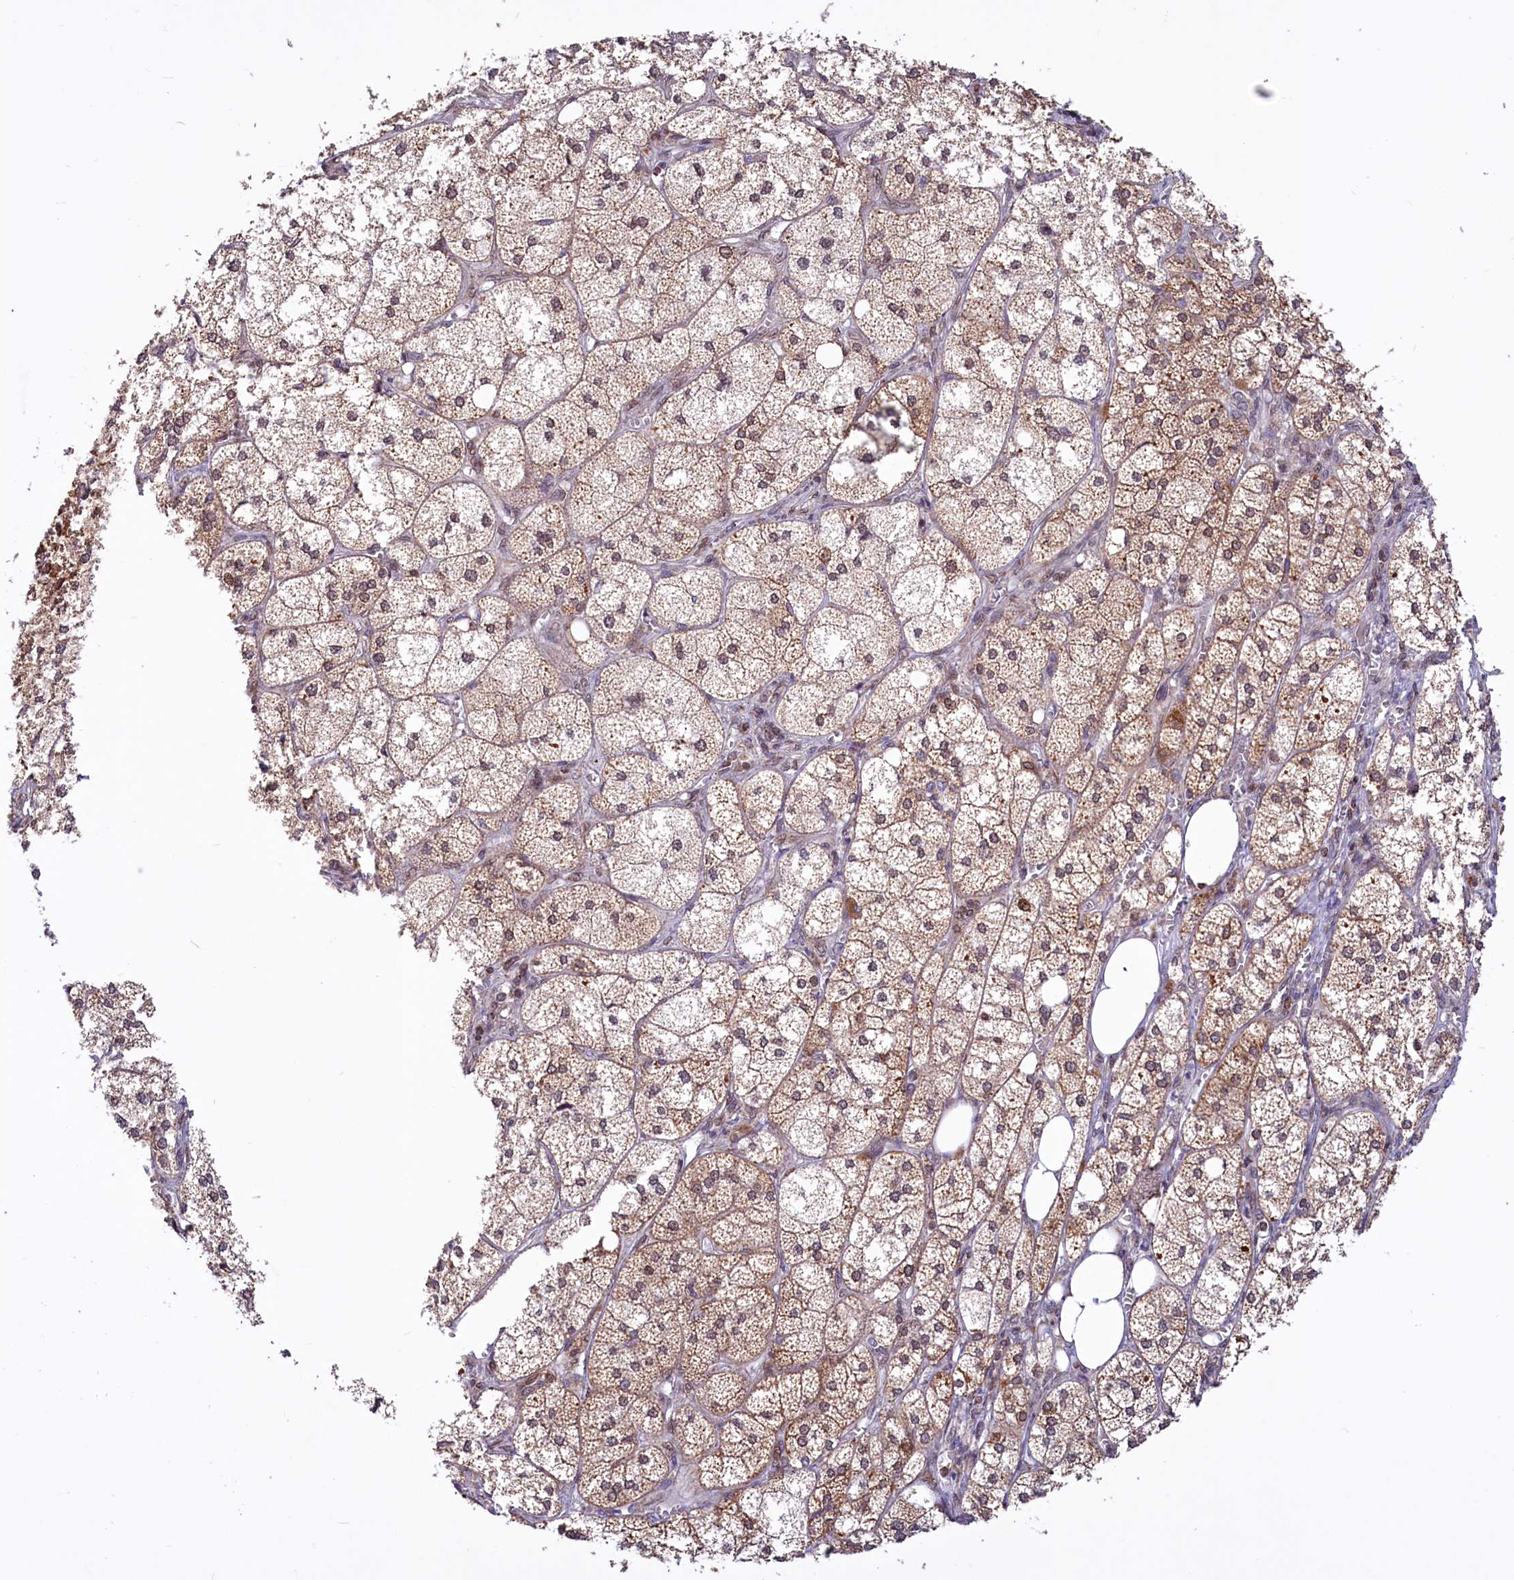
{"staining": {"intensity": "strong", "quantity": "25%-75%", "location": "cytoplasmic/membranous"}, "tissue": "adrenal gland", "cell_type": "Glandular cells", "image_type": "normal", "snomed": [{"axis": "morphology", "description": "Normal tissue, NOS"}, {"axis": "topography", "description": "Adrenal gland"}], "caption": "A brown stain labels strong cytoplasmic/membranous staining of a protein in glandular cells of normal adrenal gland. Using DAB (brown) and hematoxylin (blue) stains, captured at high magnification using brightfield microscopy.", "gene": "PHC3", "patient": {"sex": "female", "age": 61}}